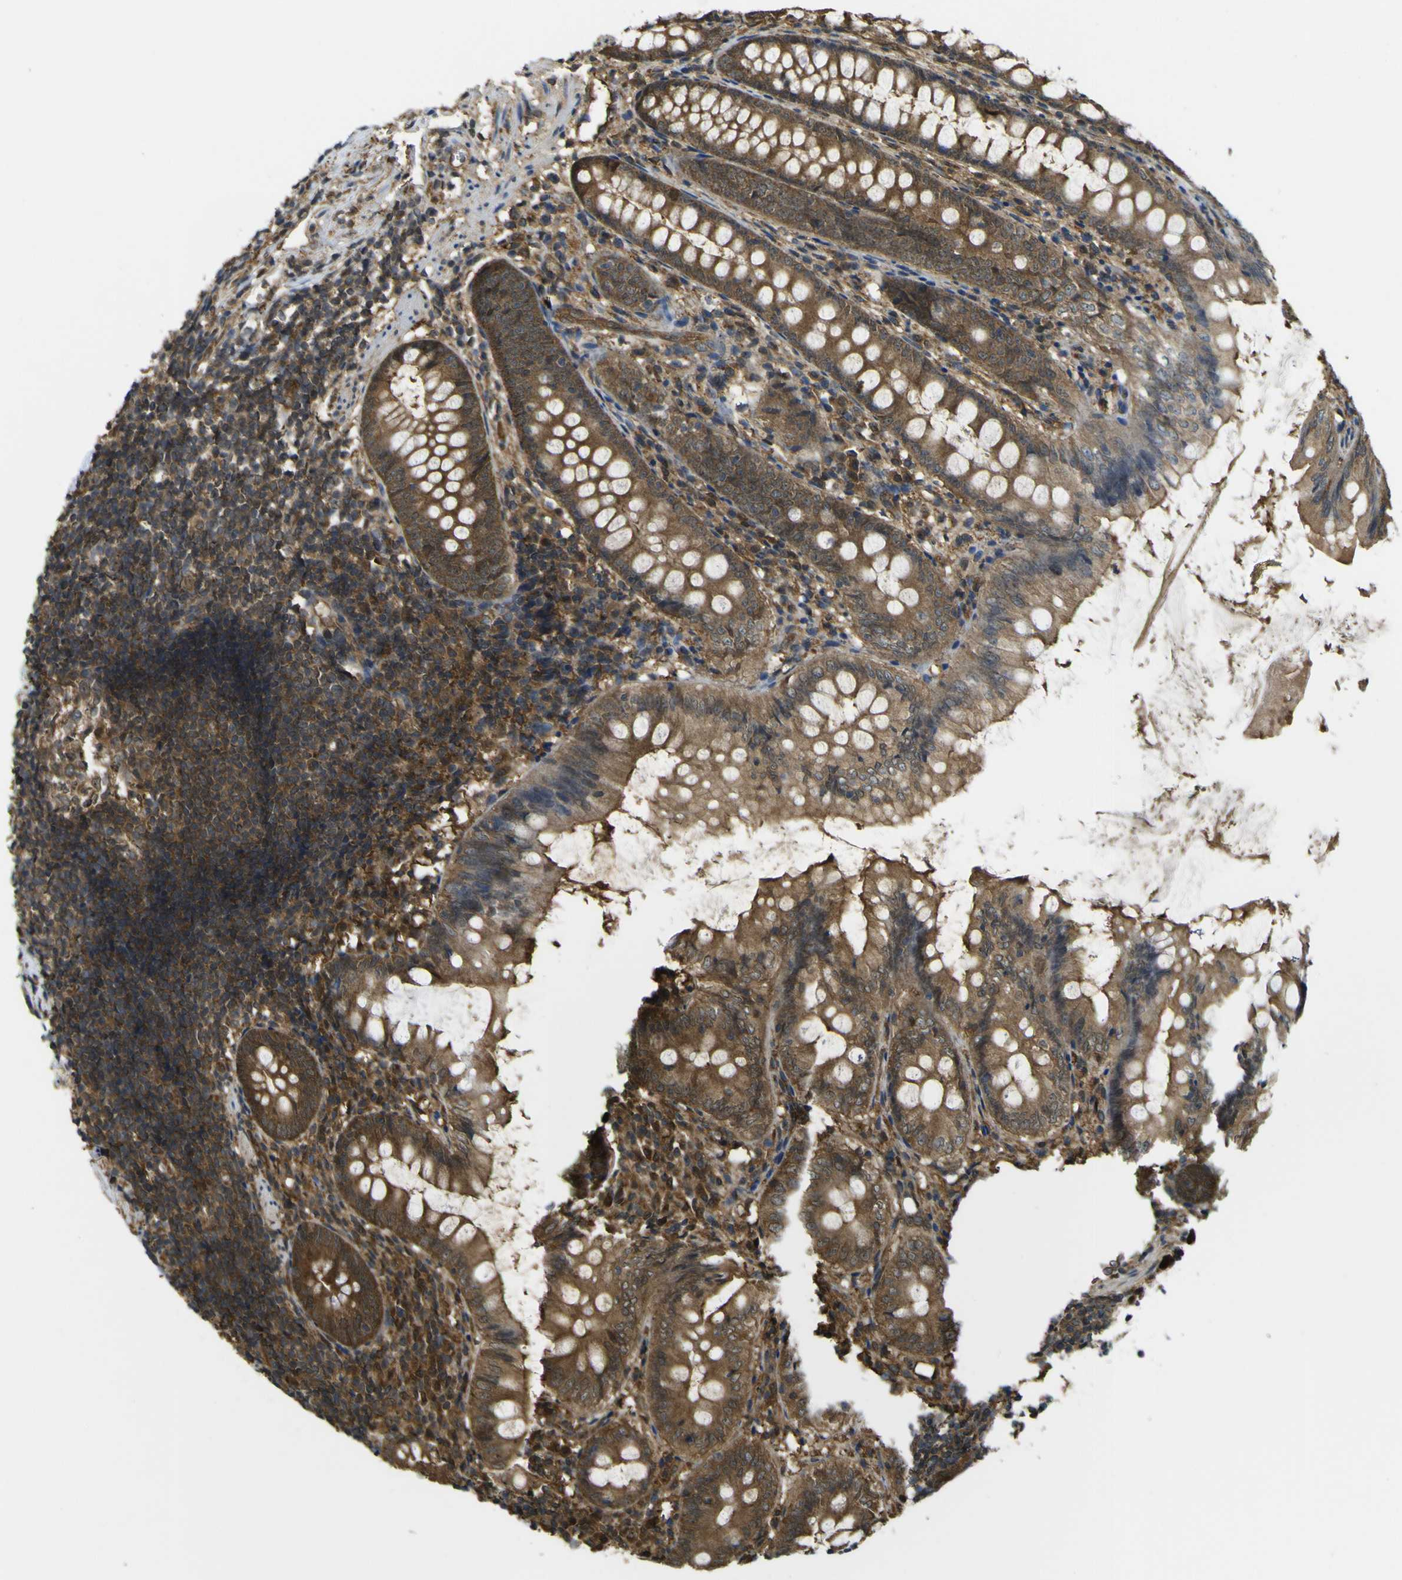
{"staining": {"intensity": "moderate", "quantity": ">75%", "location": "cytoplasmic/membranous"}, "tissue": "appendix", "cell_type": "Glandular cells", "image_type": "normal", "snomed": [{"axis": "morphology", "description": "Normal tissue, NOS"}, {"axis": "topography", "description": "Appendix"}], "caption": "Appendix stained with a brown dye demonstrates moderate cytoplasmic/membranous positive expression in approximately >75% of glandular cells.", "gene": "YWHAG", "patient": {"sex": "female", "age": 77}}